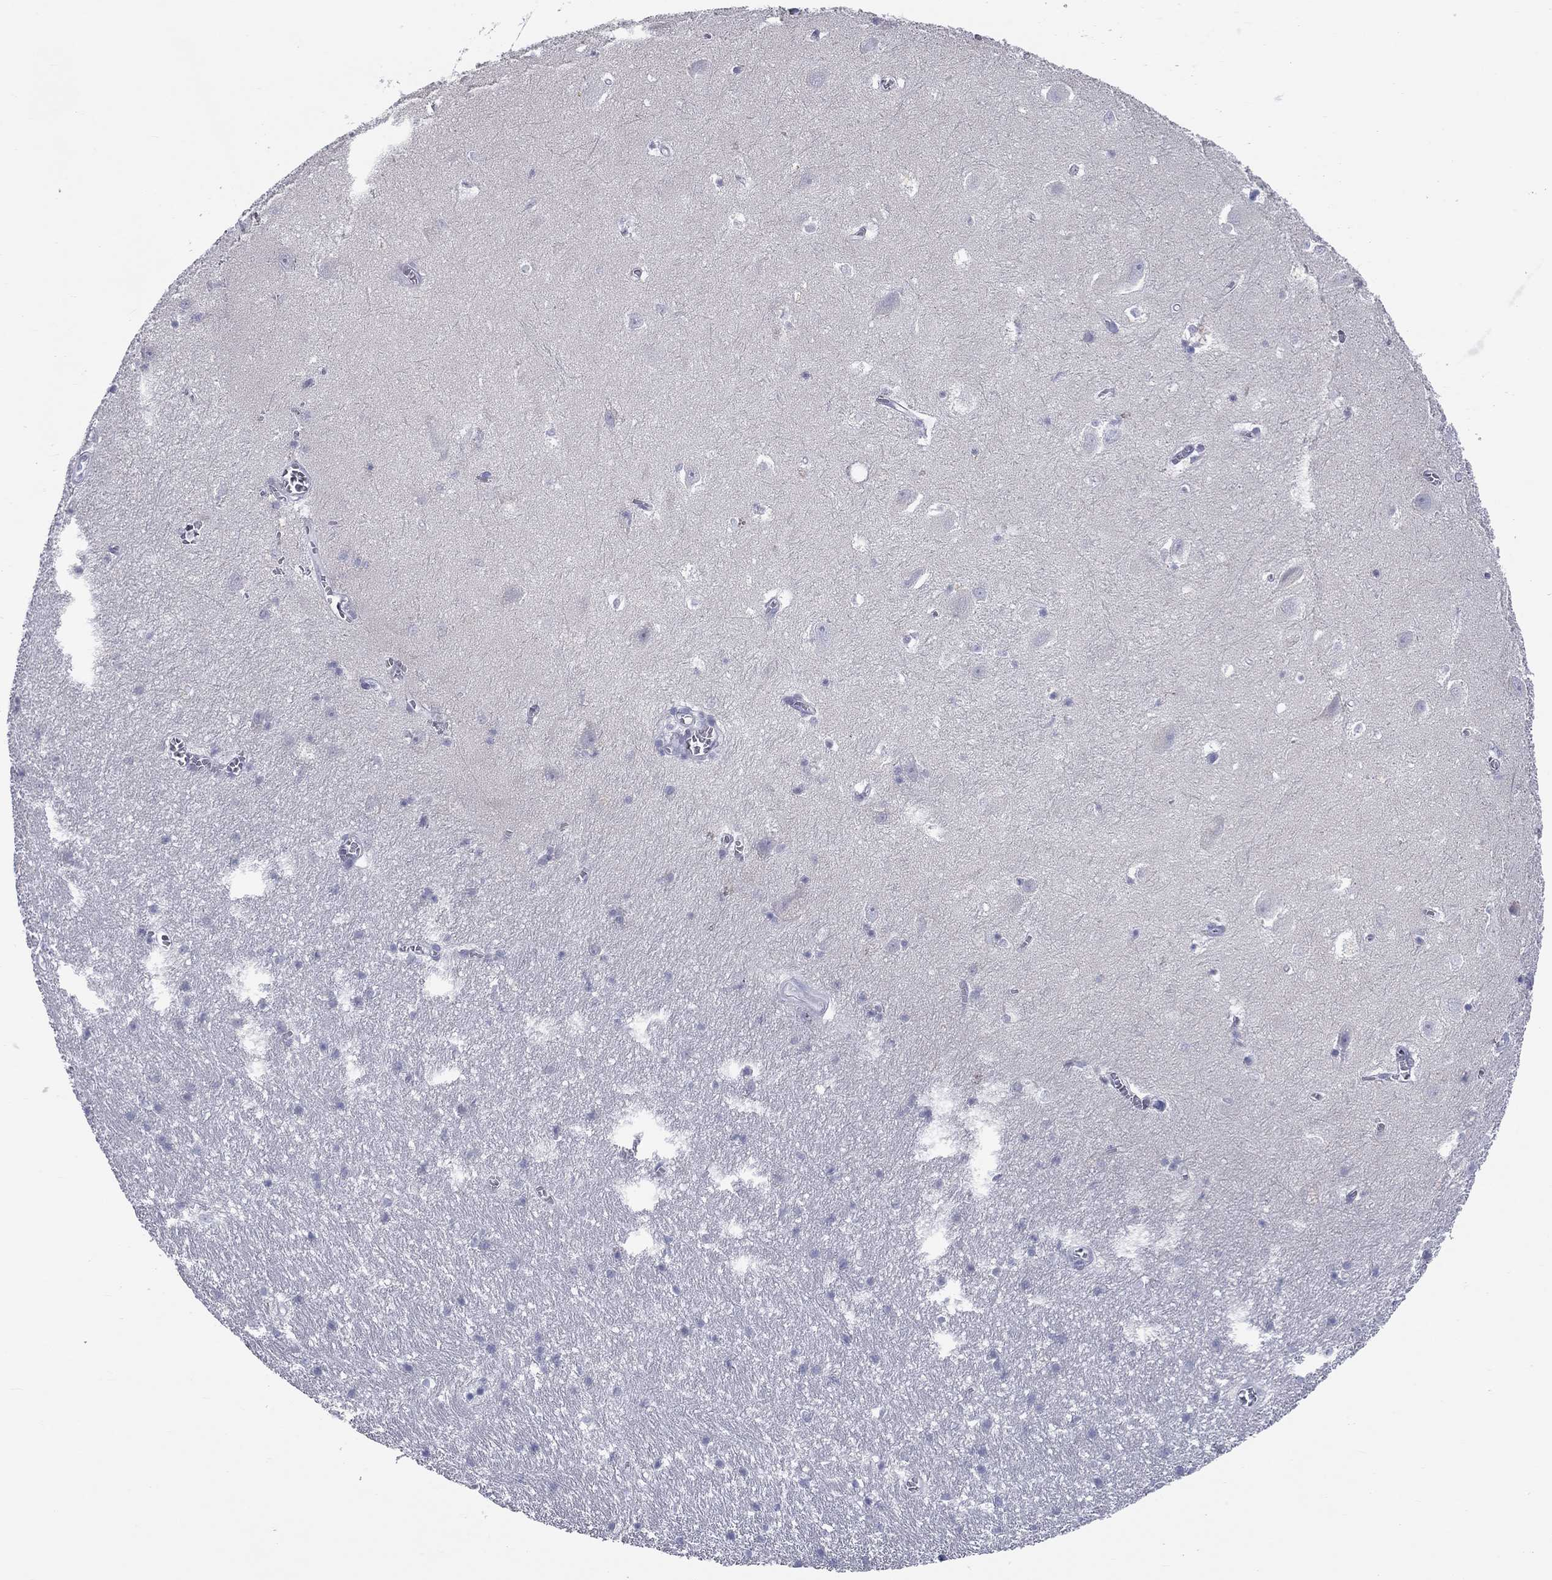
{"staining": {"intensity": "negative", "quantity": "none", "location": "none"}, "tissue": "hippocampus", "cell_type": "Glial cells", "image_type": "normal", "snomed": [{"axis": "morphology", "description": "Normal tissue, NOS"}, {"axis": "topography", "description": "Hippocampus"}], "caption": "Immunohistochemistry (IHC) histopathology image of unremarkable hippocampus stained for a protein (brown), which demonstrates no positivity in glial cells.", "gene": "MLN", "patient": {"sex": "female", "age": 64}}